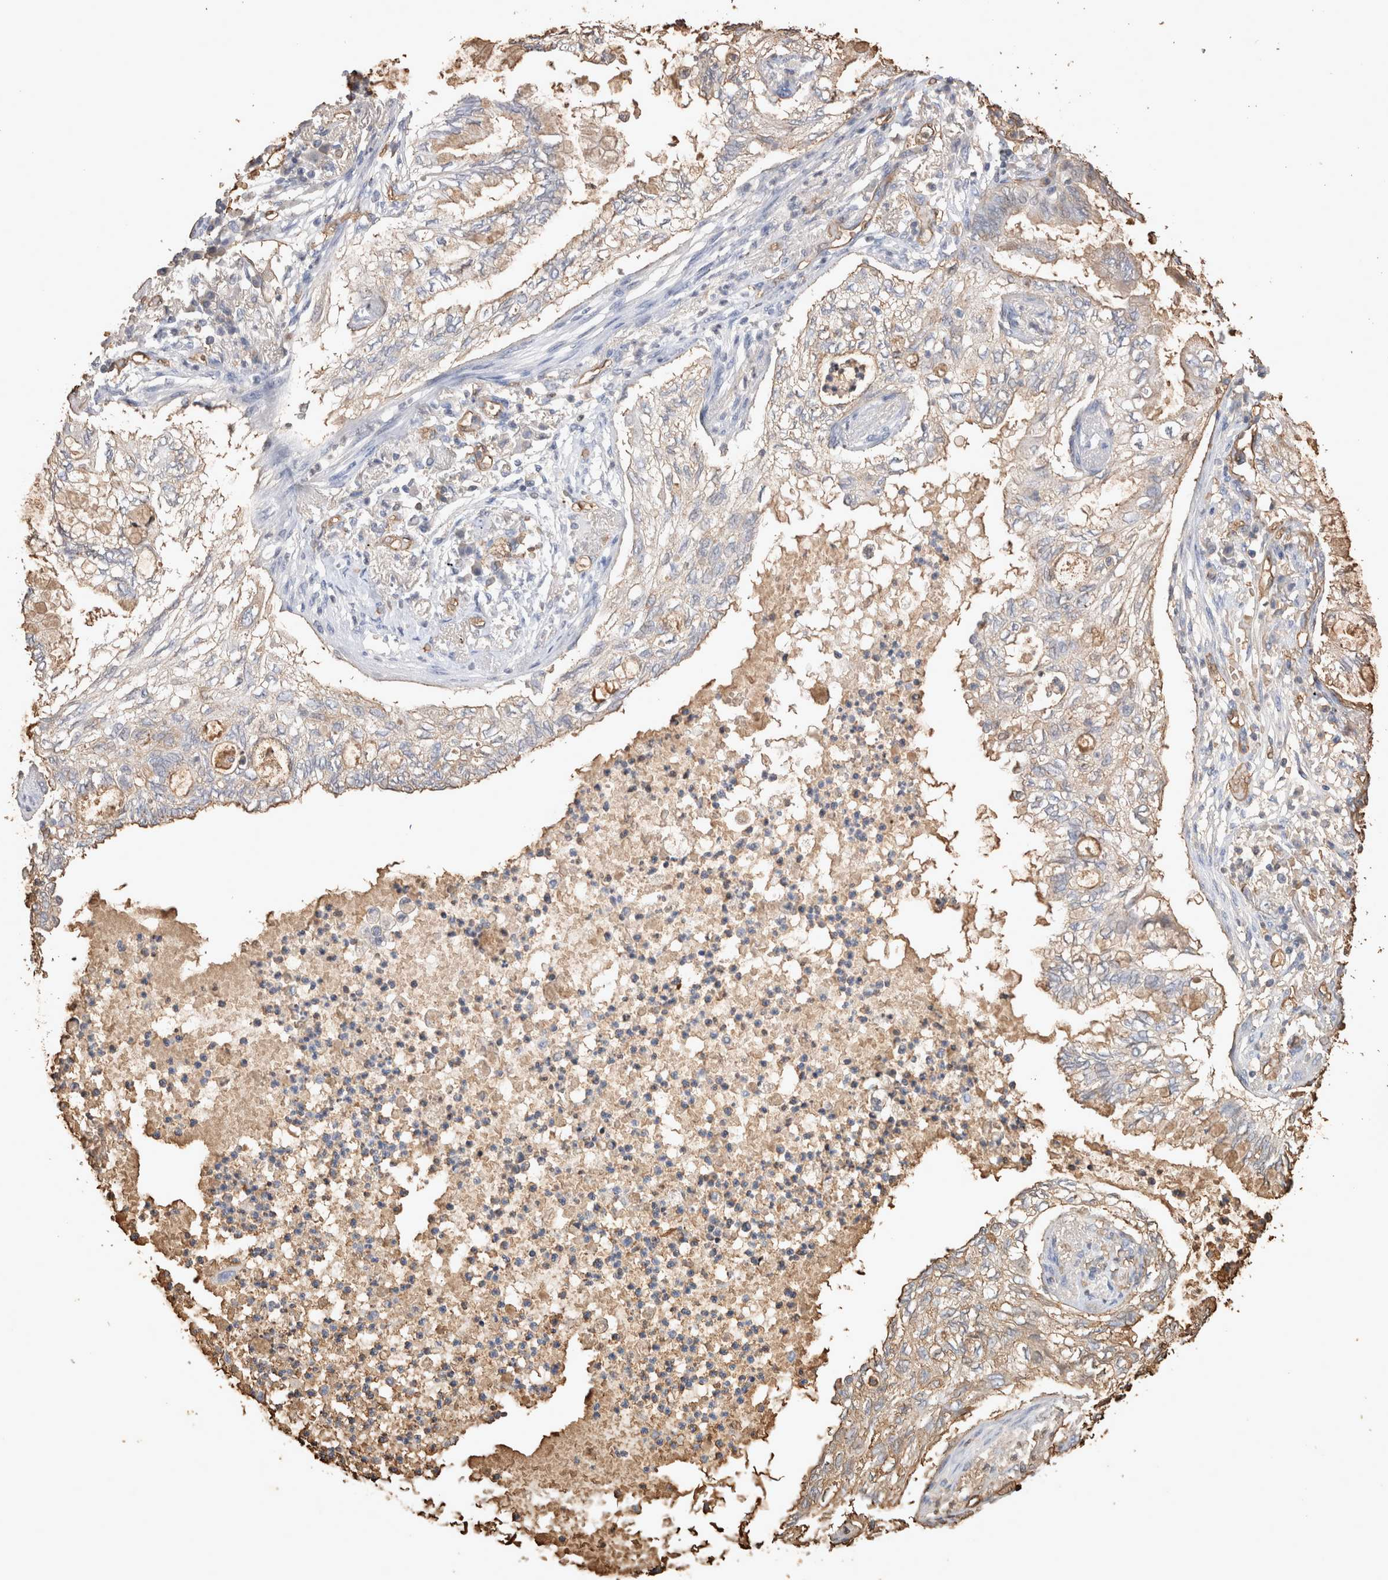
{"staining": {"intensity": "weak", "quantity": "<25%", "location": "cytoplasmic/membranous"}, "tissue": "lung cancer", "cell_type": "Tumor cells", "image_type": "cancer", "snomed": [{"axis": "morphology", "description": "Normal tissue, NOS"}, {"axis": "morphology", "description": "Adenocarcinoma, NOS"}, {"axis": "topography", "description": "Bronchus"}, {"axis": "topography", "description": "Lung"}], "caption": "There is no significant positivity in tumor cells of lung cancer.", "gene": "IL17RC", "patient": {"sex": "female", "age": 70}}